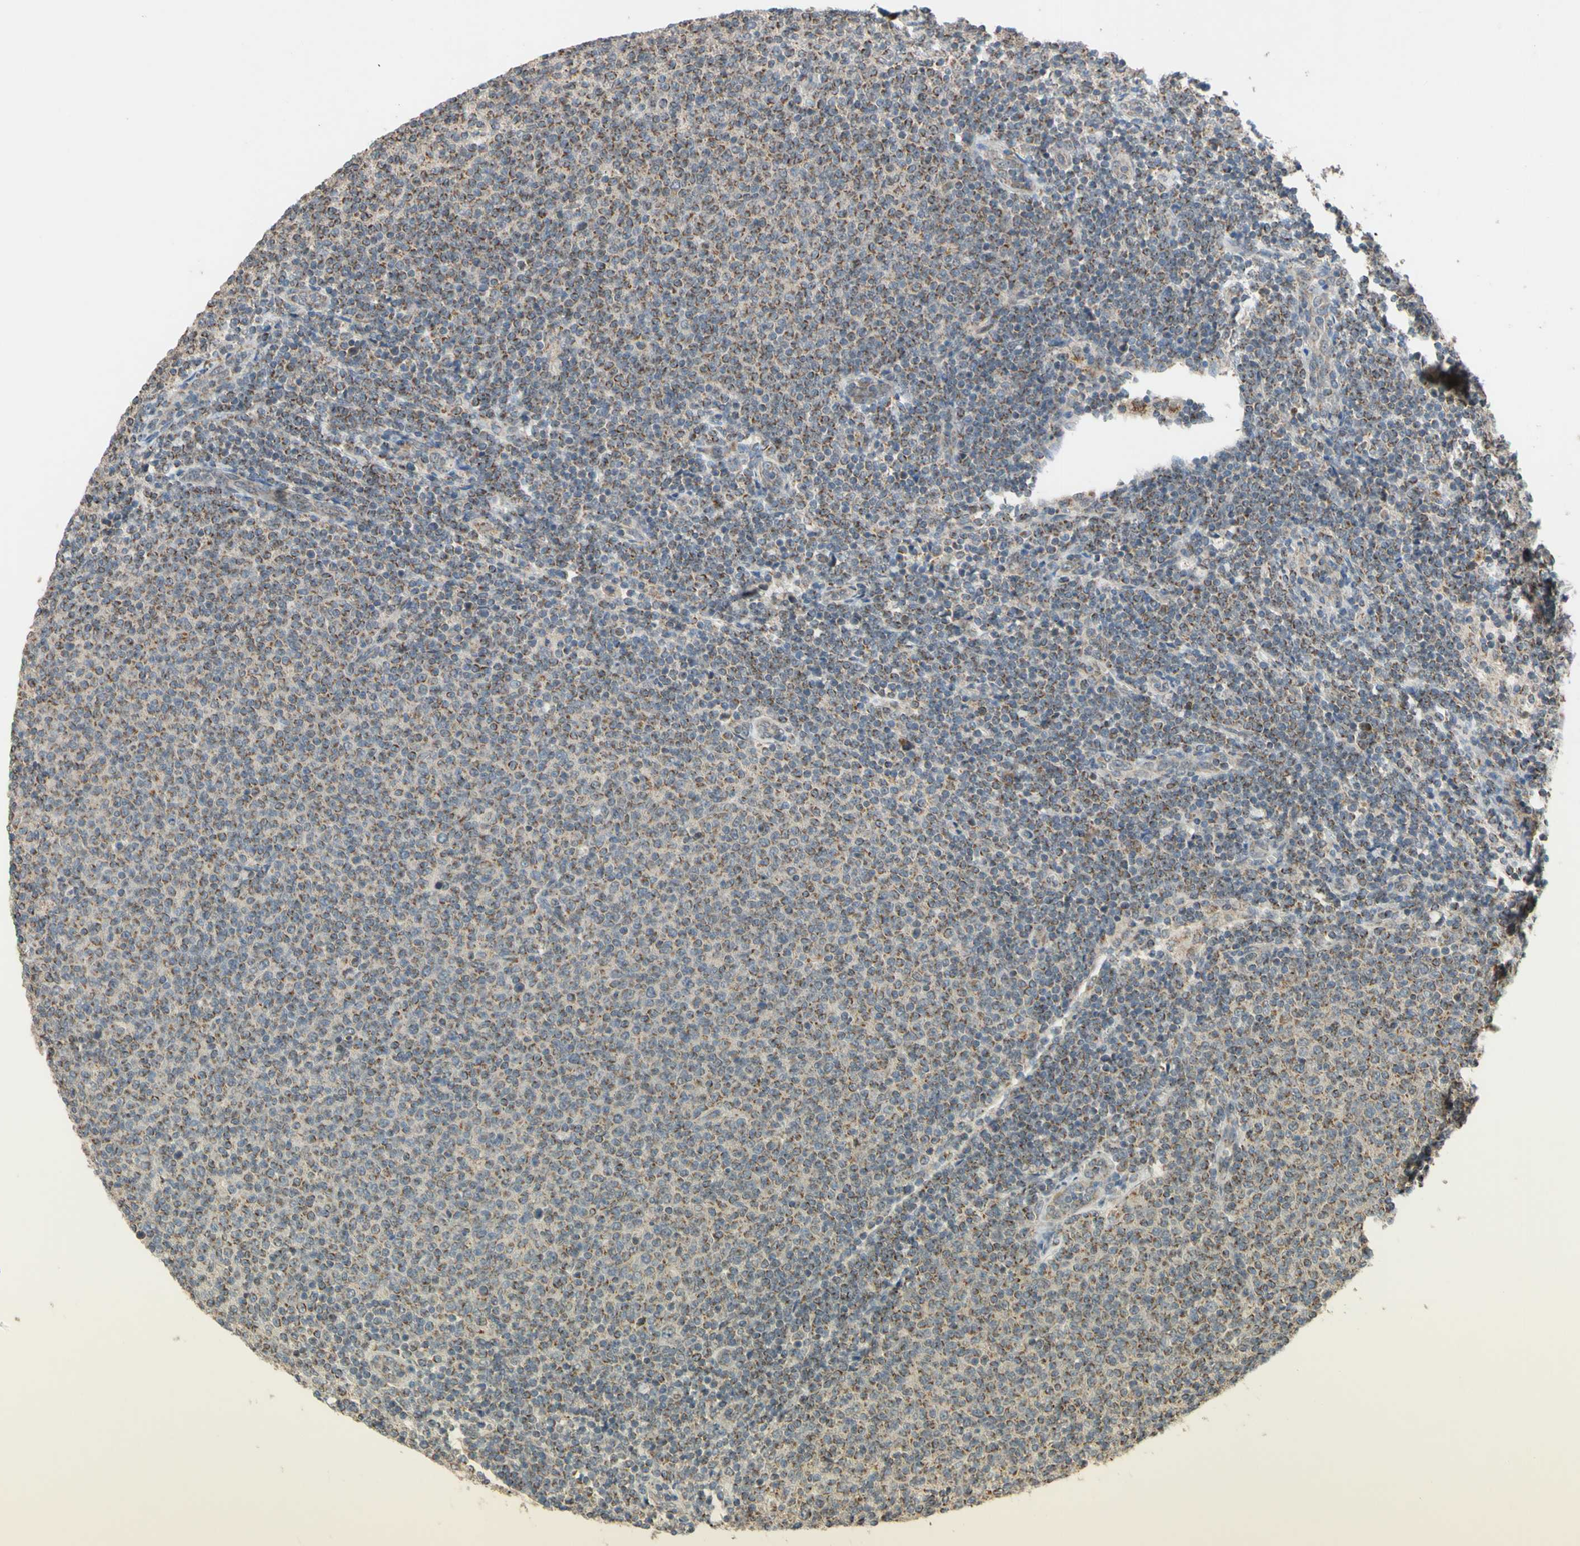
{"staining": {"intensity": "moderate", "quantity": "25%-75%", "location": "cytoplasmic/membranous"}, "tissue": "lymphoma", "cell_type": "Tumor cells", "image_type": "cancer", "snomed": [{"axis": "morphology", "description": "Malignant lymphoma, non-Hodgkin's type, Low grade"}, {"axis": "topography", "description": "Lymph node"}], "caption": "Immunohistochemical staining of human lymphoma exhibits medium levels of moderate cytoplasmic/membranous positivity in approximately 25%-75% of tumor cells.", "gene": "CD164", "patient": {"sex": "male", "age": 66}}